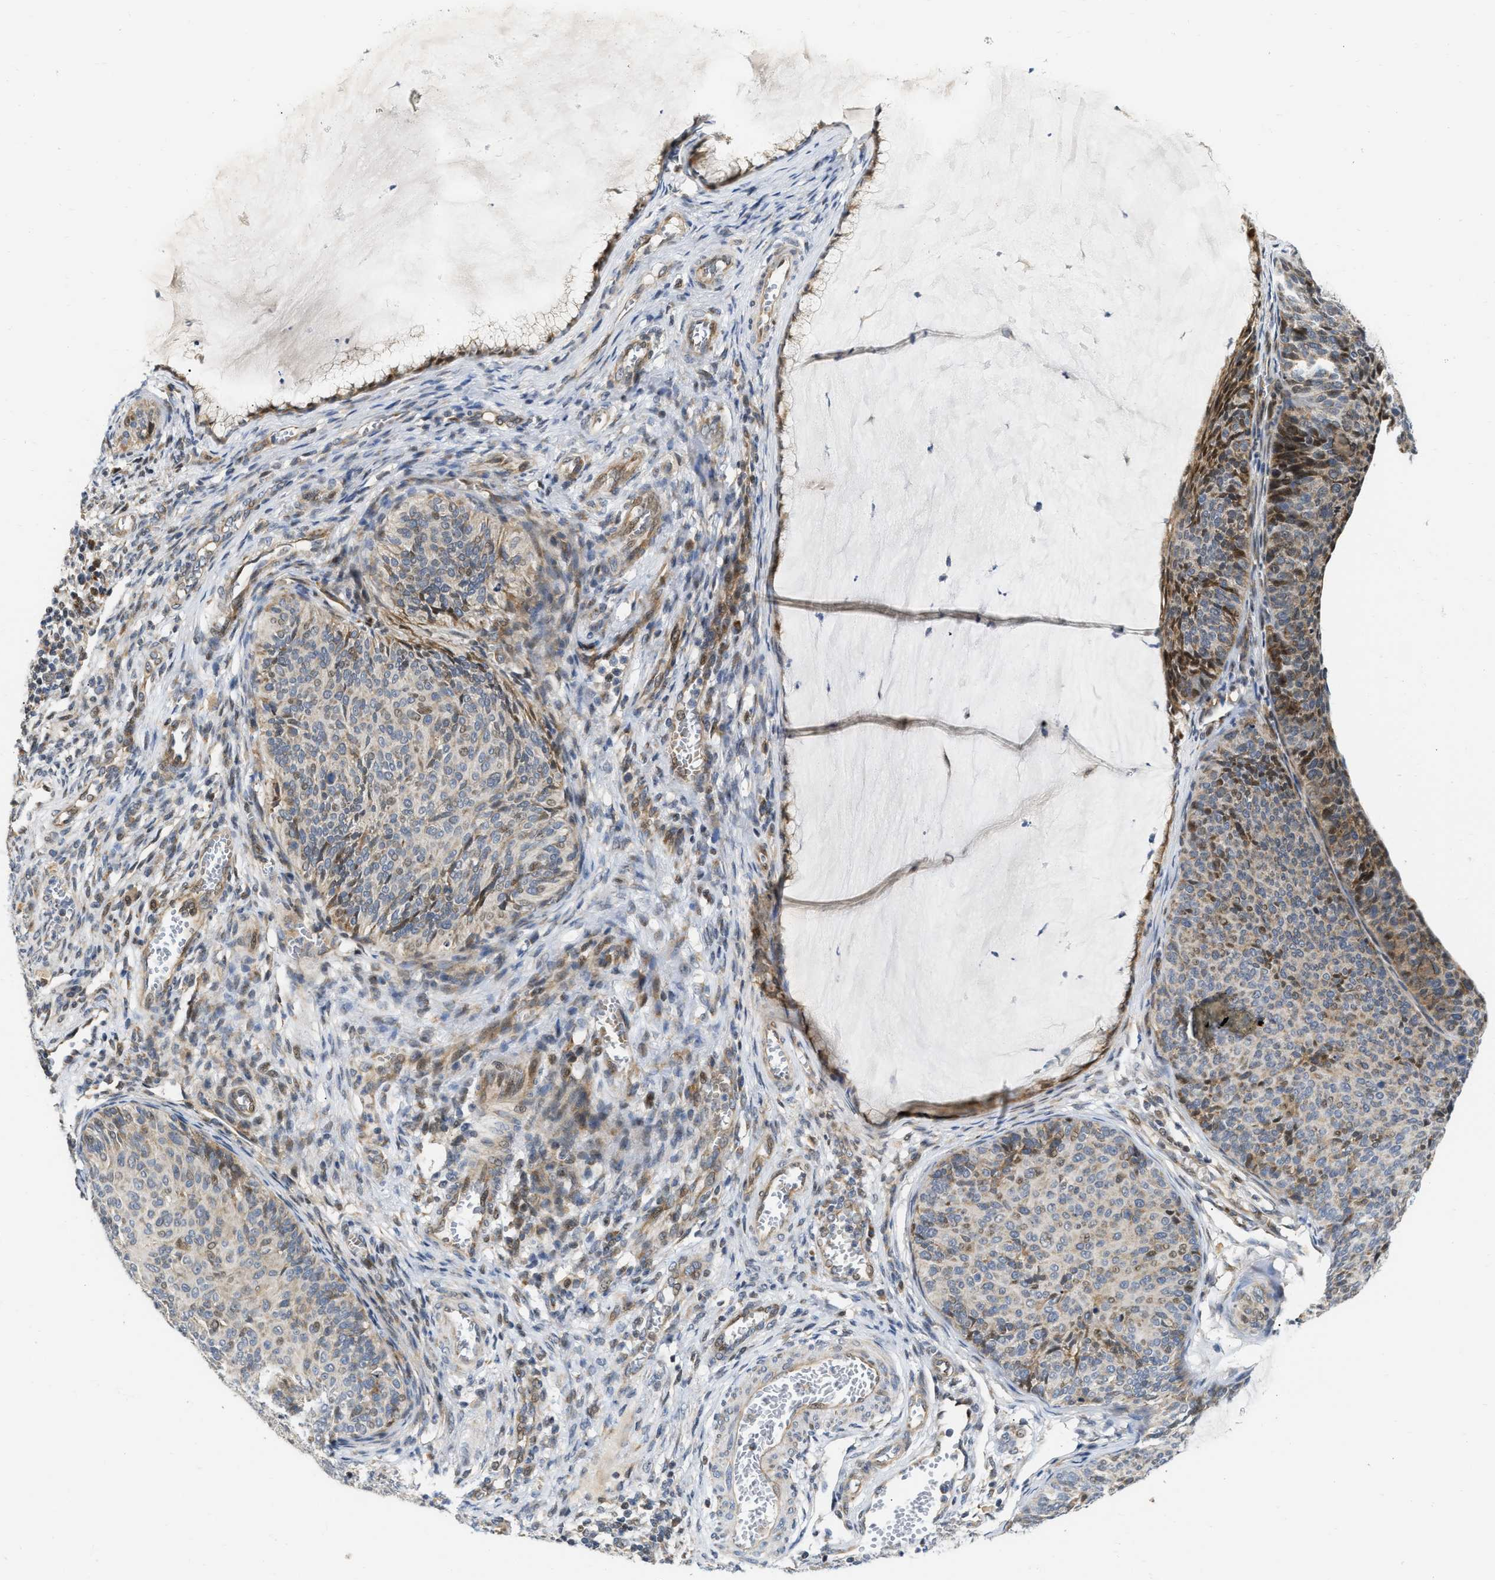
{"staining": {"intensity": "weak", "quantity": ">75%", "location": "cytoplasmic/membranous"}, "tissue": "cervical cancer", "cell_type": "Tumor cells", "image_type": "cancer", "snomed": [{"axis": "morphology", "description": "Squamous cell carcinoma, NOS"}, {"axis": "topography", "description": "Cervix"}], "caption": "Human cervical cancer (squamous cell carcinoma) stained with a protein marker demonstrates weak staining in tumor cells.", "gene": "DEPTOR", "patient": {"sex": "female", "age": 36}}